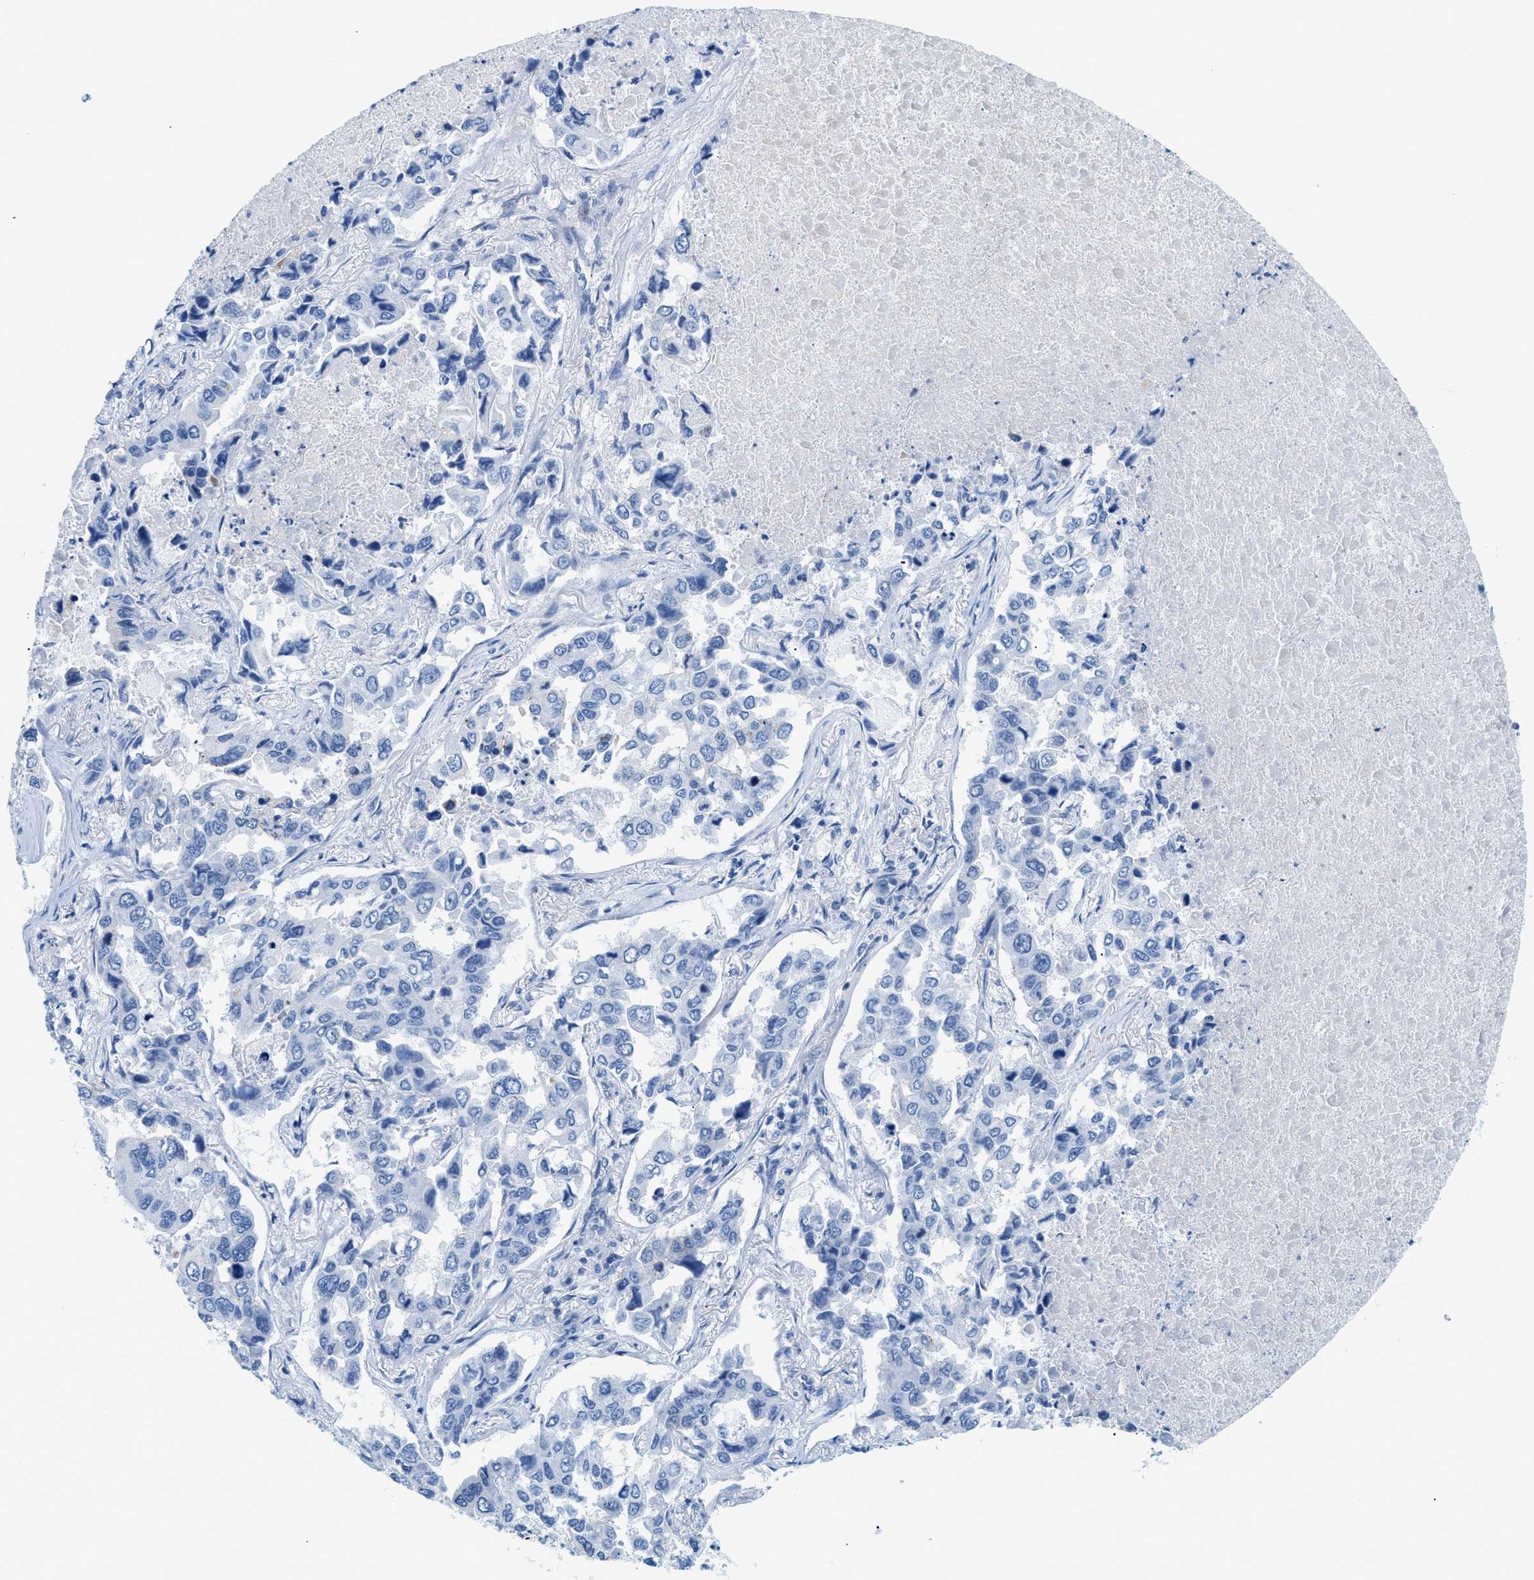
{"staining": {"intensity": "negative", "quantity": "none", "location": "none"}, "tissue": "lung cancer", "cell_type": "Tumor cells", "image_type": "cancer", "snomed": [{"axis": "morphology", "description": "Adenocarcinoma, NOS"}, {"axis": "topography", "description": "Lung"}], "caption": "IHC micrograph of human adenocarcinoma (lung) stained for a protein (brown), which shows no staining in tumor cells.", "gene": "FDCSP", "patient": {"sex": "male", "age": 64}}